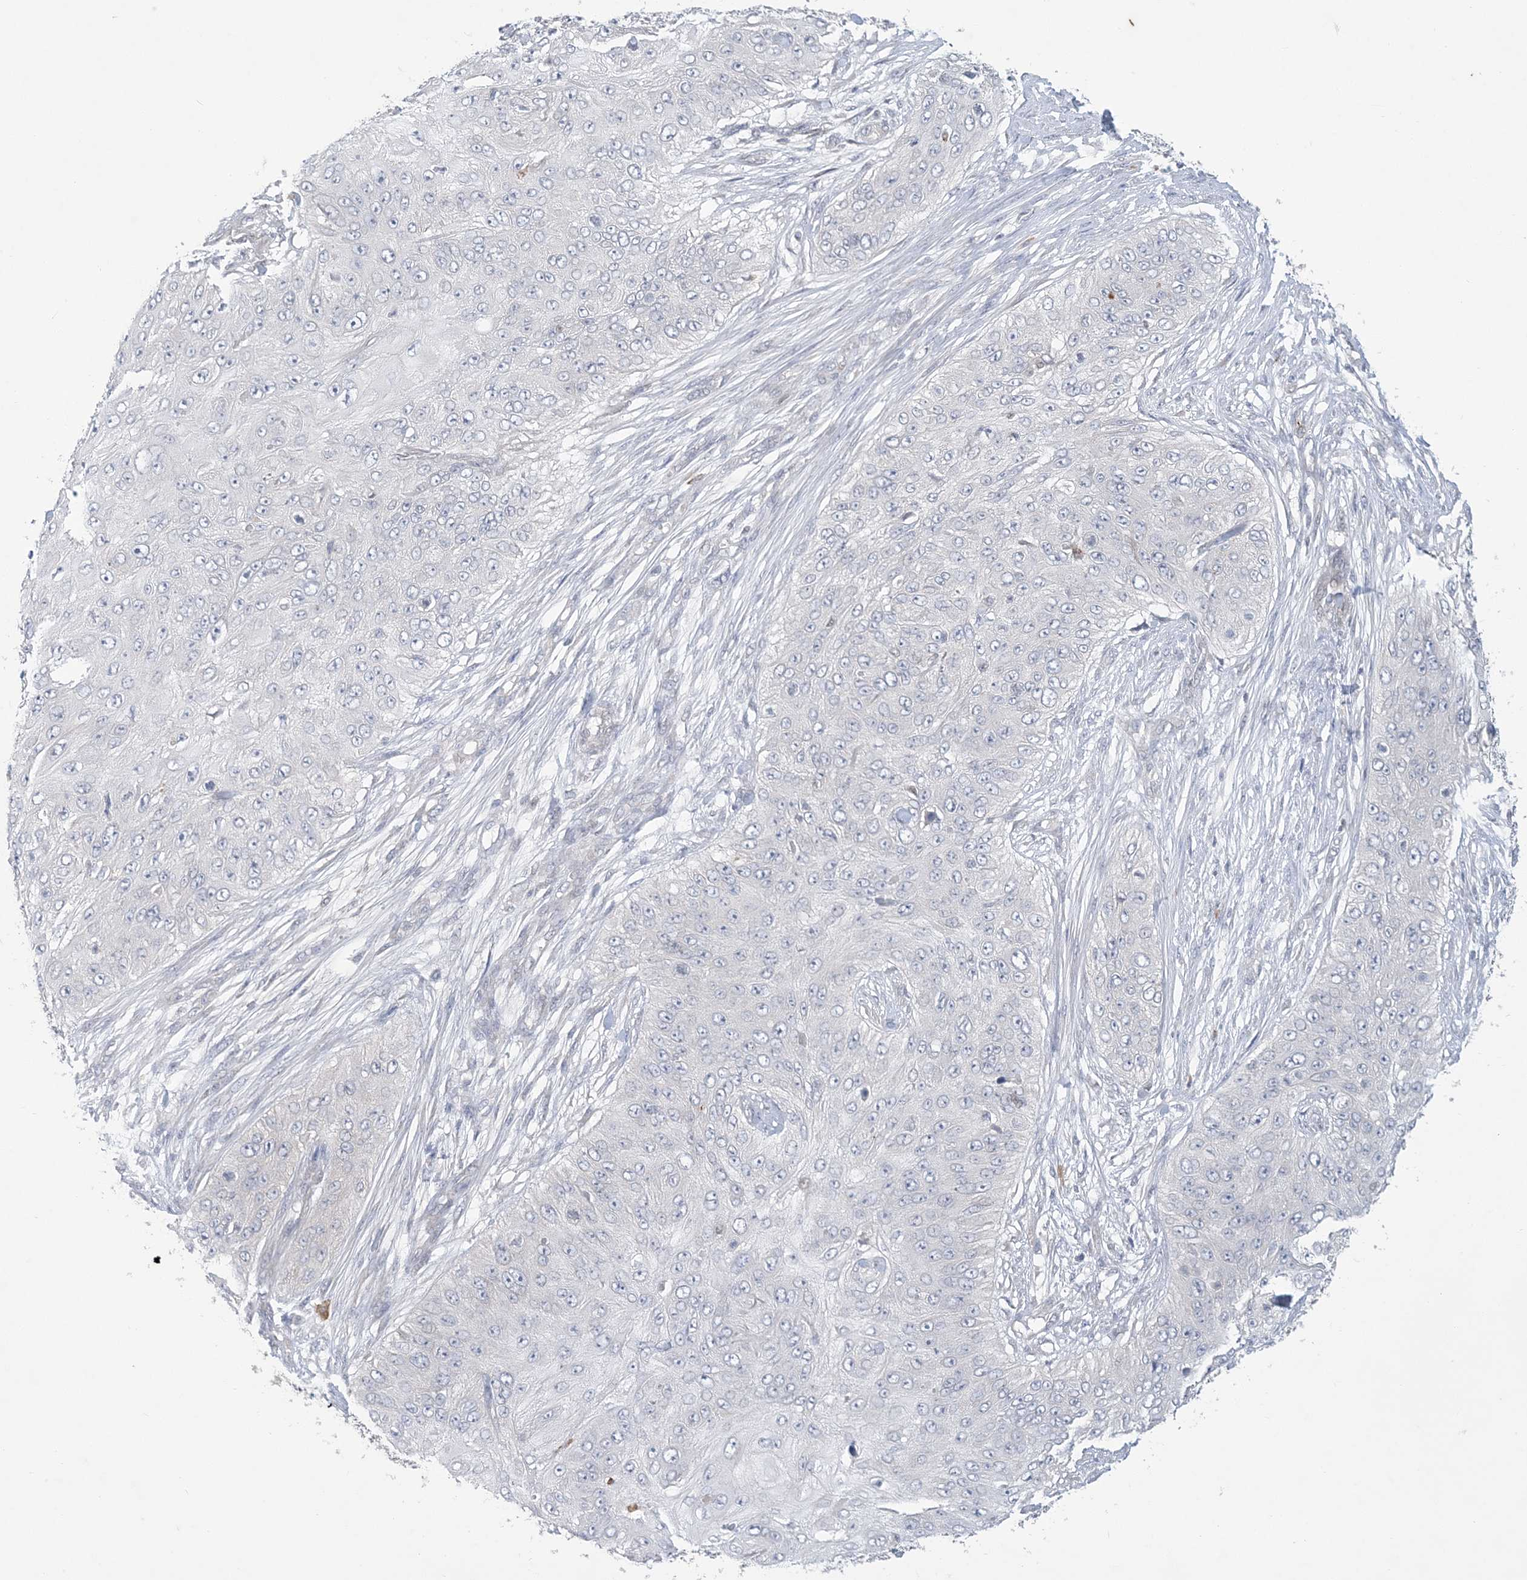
{"staining": {"intensity": "negative", "quantity": "none", "location": "none"}, "tissue": "skin cancer", "cell_type": "Tumor cells", "image_type": "cancer", "snomed": [{"axis": "morphology", "description": "Squamous cell carcinoma, NOS"}, {"axis": "topography", "description": "Skin"}], "caption": "Immunohistochemistry (IHC) histopathology image of skin cancer (squamous cell carcinoma) stained for a protein (brown), which exhibits no expression in tumor cells. Brightfield microscopy of immunohistochemistry (IHC) stained with DAB (3,3'-diaminobenzidine) (brown) and hematoxylin (blue), captured at high magnification.", "gene": "KIF3A", "patient": {"sex": "female", "age": 80}}